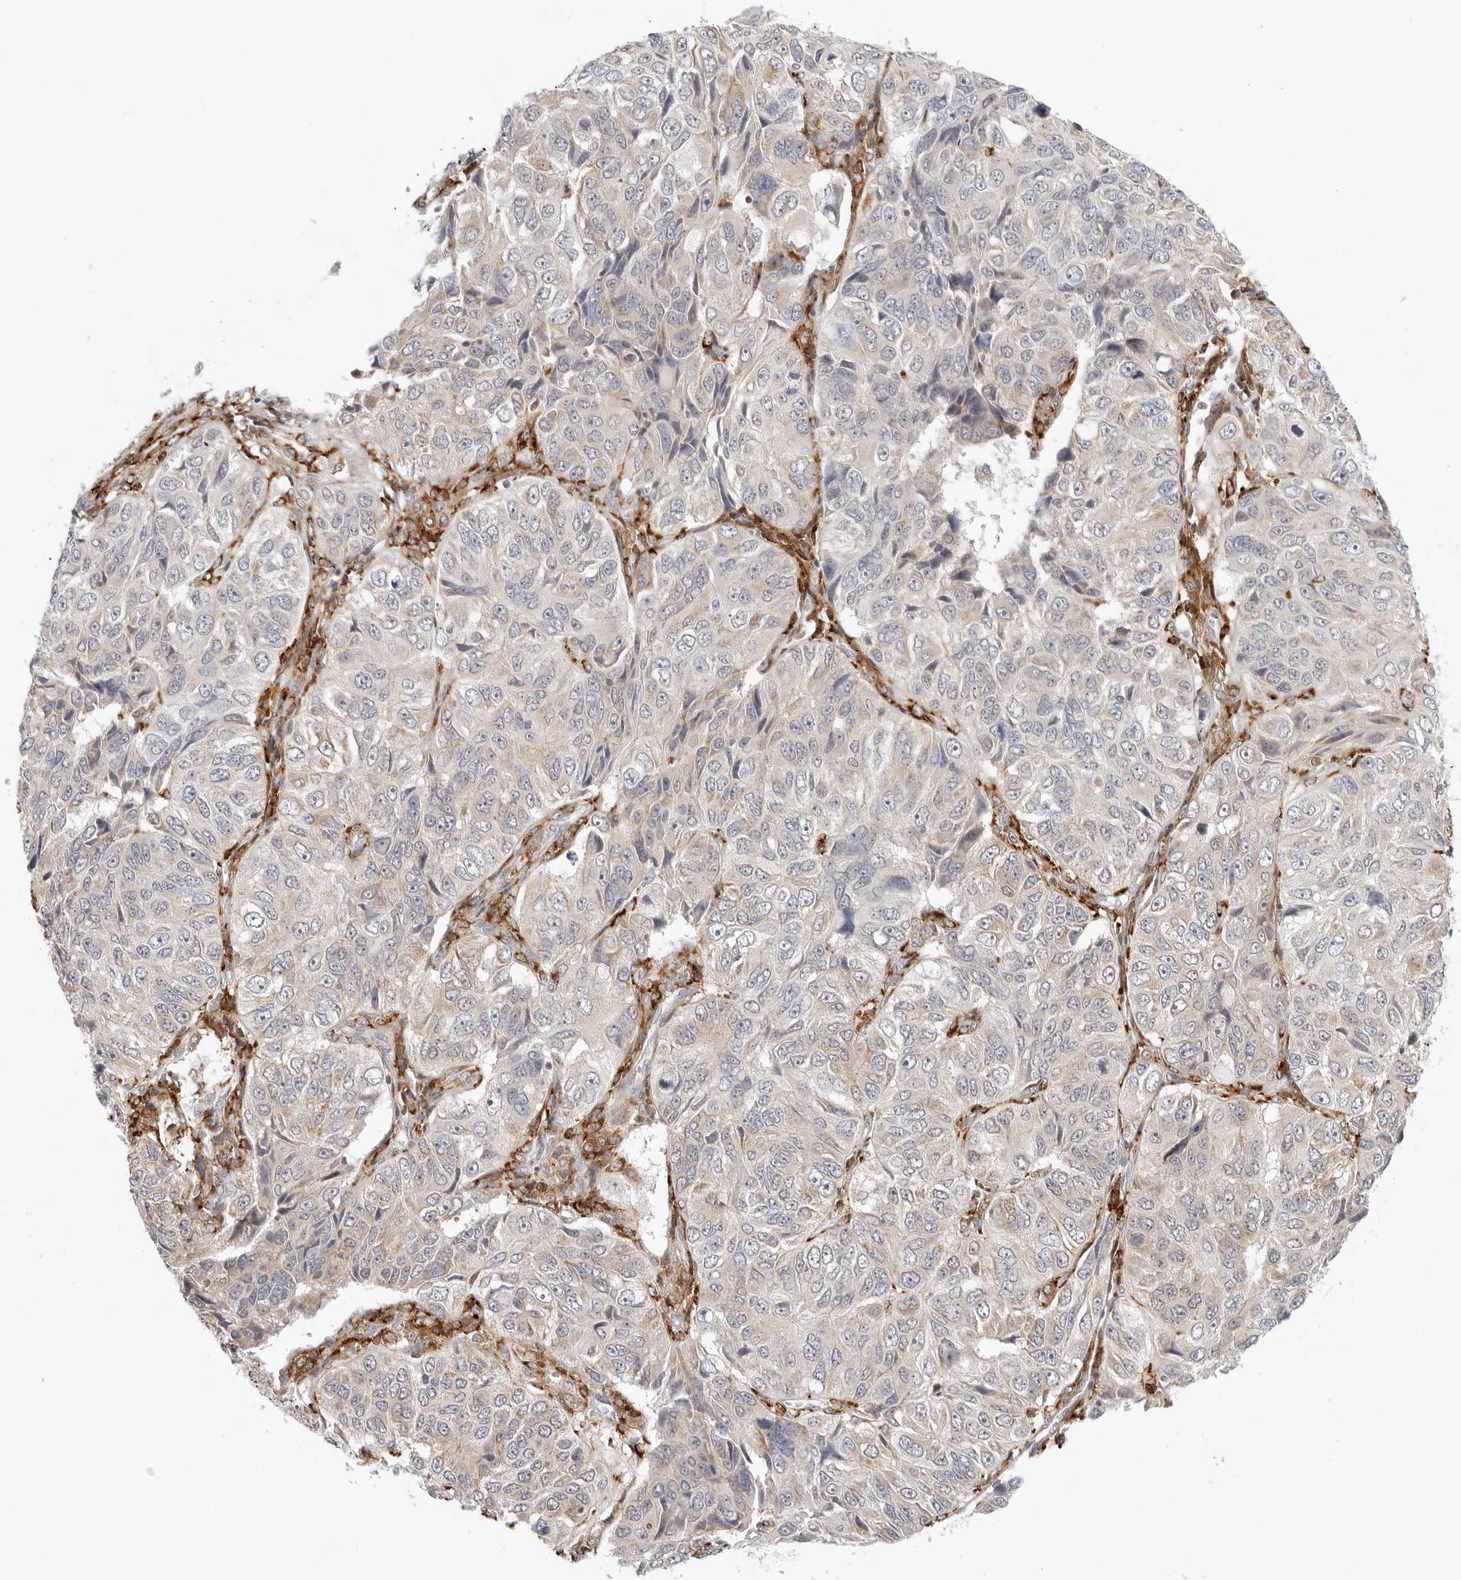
{"staining": {"intensity": "weak", "quantity": "25%-75%", "location": "cytoplasmic/membranous"}, "tissue": "ovarian cancer", "cell_type": "Tumor cells", "image_type": "cancer", "snomed": [{"axis": "morphology", "description": "Carcinoma, endometroid"}, {"axis": "topography", "description": "Ovary"}], "caption": "Tumor cells show weak cytoplasmic/membranous staining in approximately 25%-75% of cells in ovarian cancer.", "gene": "C1QTNF1", "patient": {"sex": "female", "age": 51}}